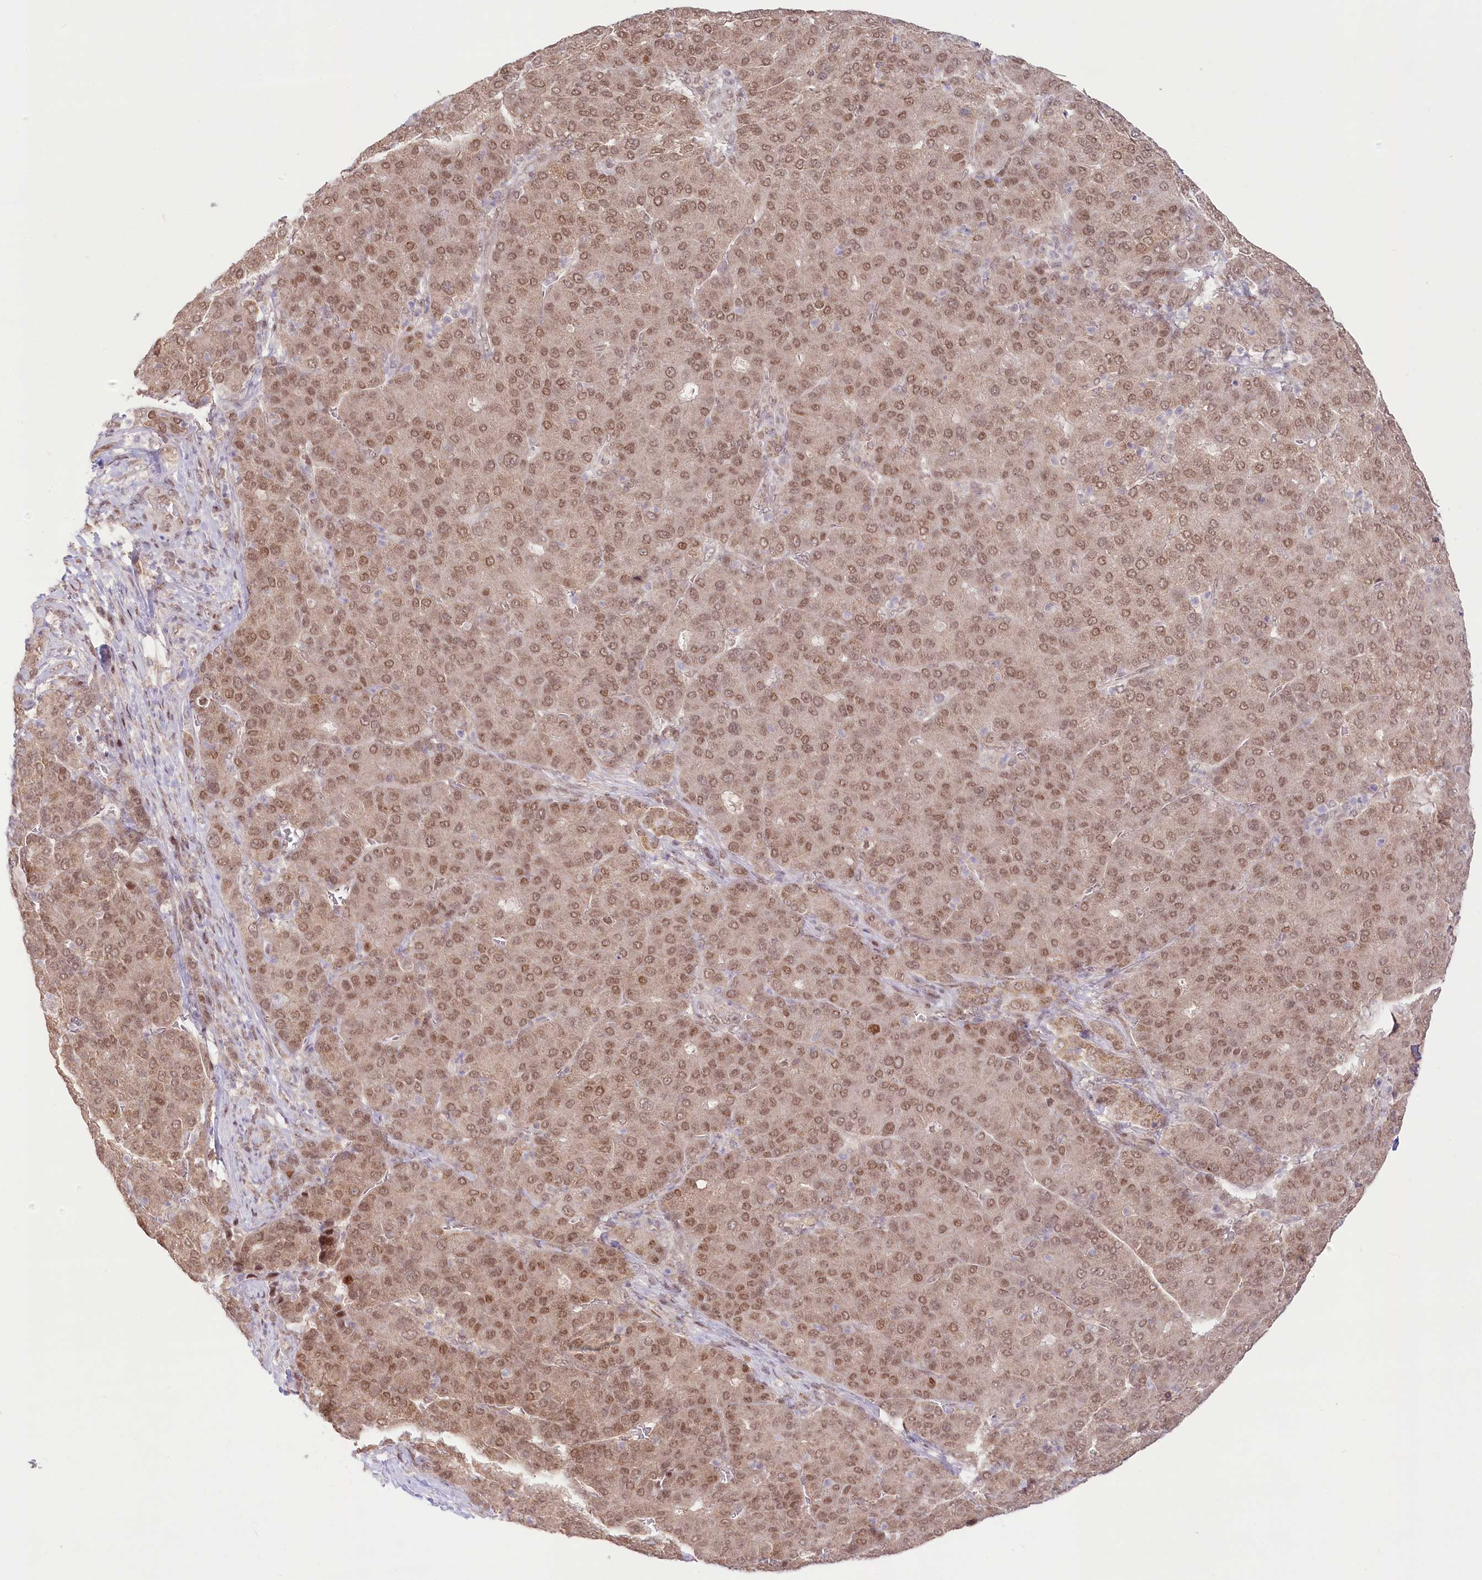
{"staining": {"intensity": "moderate", "quantity": ">75%", "location": "cytoplasmic/membranous,nuclear"}, "tissue": "liver cancer", "cell_type": "Tumor cells", "image_type": "cancer", "snomed": [{"axis": "morphology", "description": "Carcinoma, Hepatocellular, NOS"}, {"axis": "topography", "description": "Liver"}], "caption": "This is an image of IHC staining of liver hepatocellular carcinoma, which shows moderate expression in the cytoplasmic/membranous and nuclear of tumor cells.", "gene": "PYURF", "patient": {"sex": "male", "age": 65}}